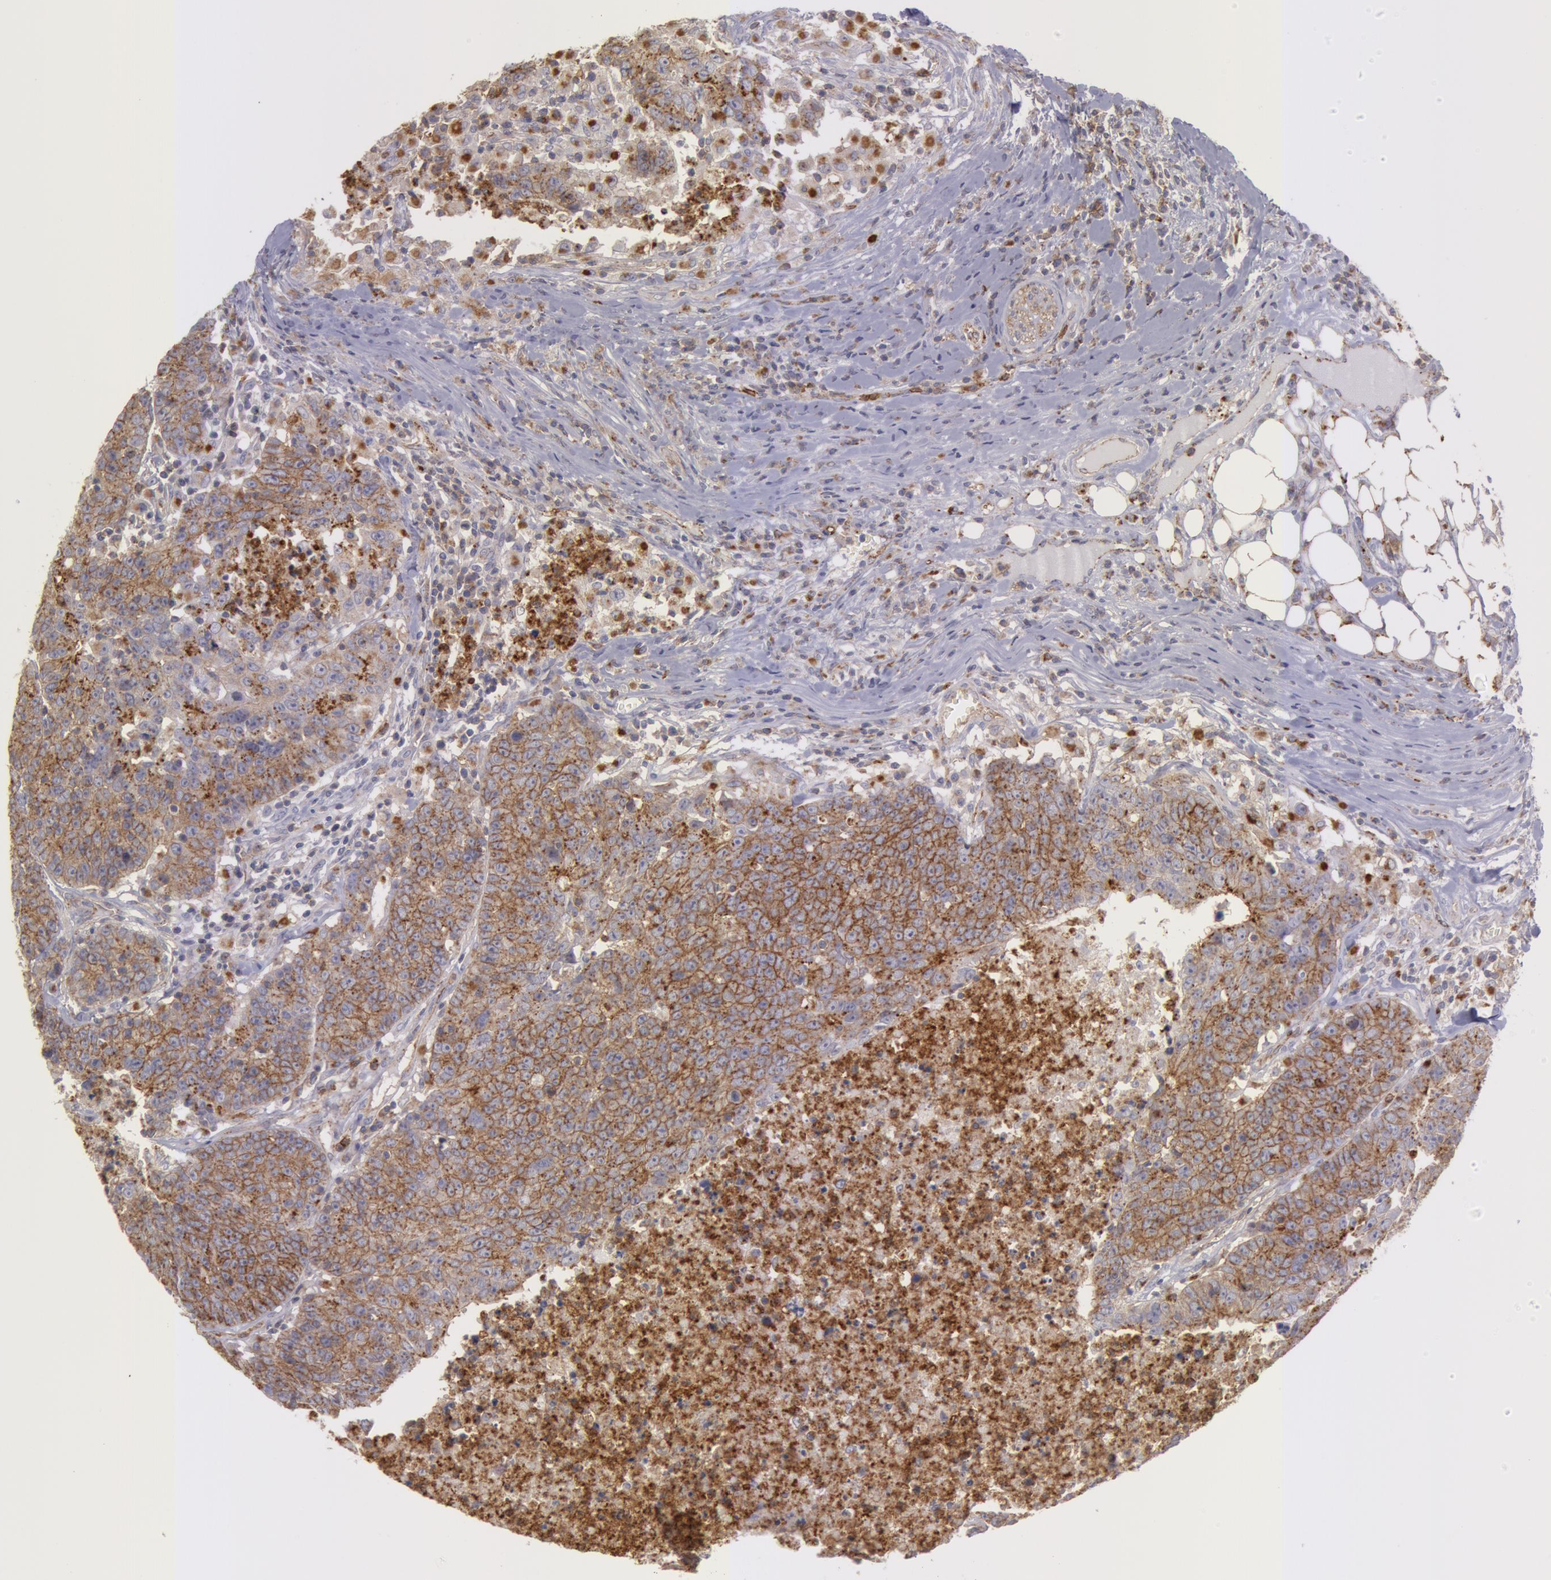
{"staining": {"intensity": "moderate", "quantity": ">75%", "location": "cytoplasmic/membranous"}, "tissue": "colorectal cancer", "cell_type": "Tumor cells", "image_type": "cancer", "snomed": [{"axis": "morphology", "description": "Adenocarcinoma, NOS"}, {"axis": "topography", "description": "Colon"}], "caption": "Immunohistochemistry (IHC) histopathology image of human colorectal cancer stained for a protein (brown), which displays medium levels of moderate cytoplasmic/membranous staining in about >75% of tumor cells.", "gene": "FLOT2", "patient": {"sex": "female", "age": 53}}